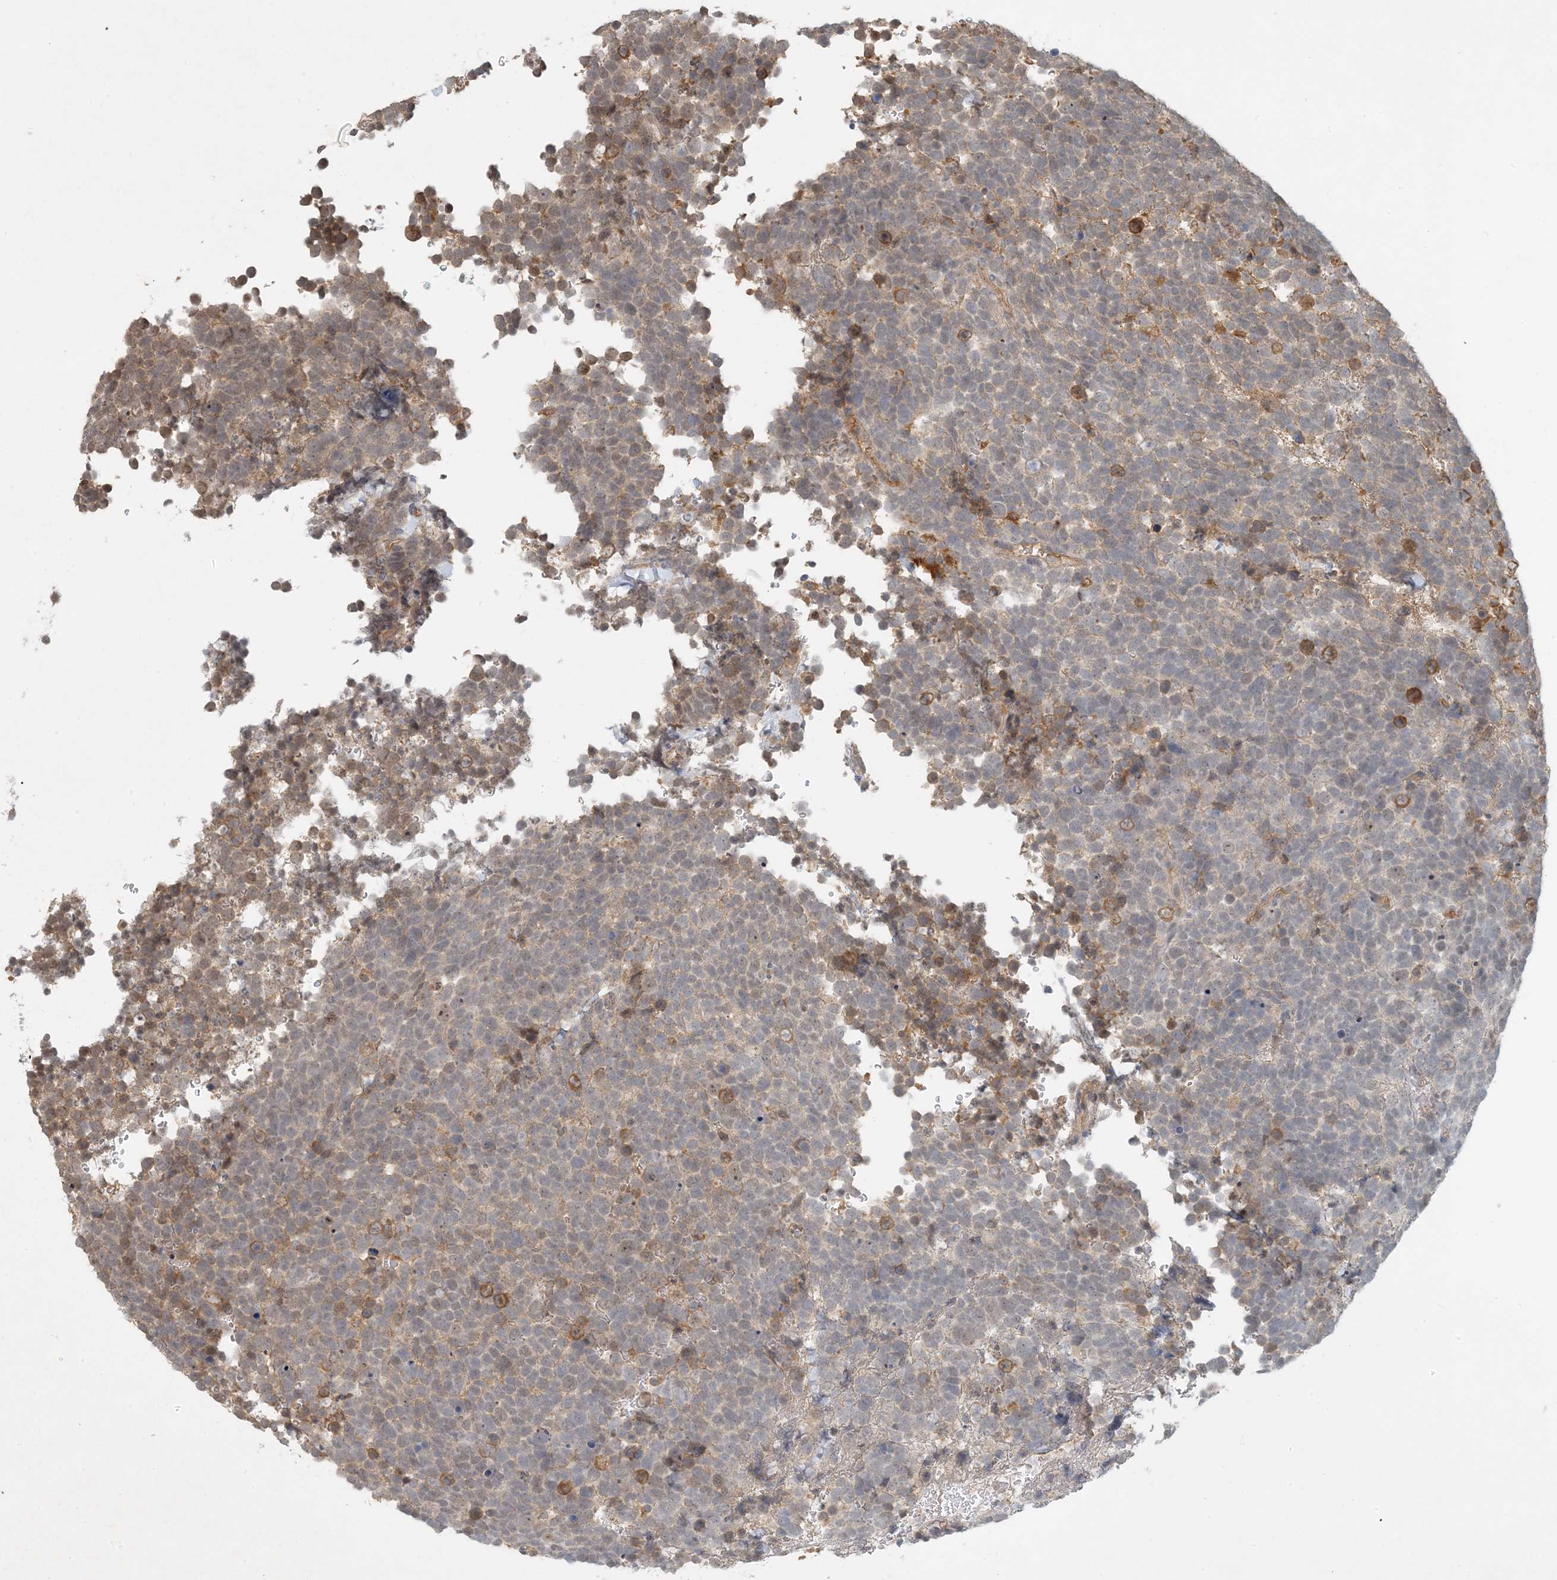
{"staining": {"intensity": "moderate", "quantity": "<25%", "location": "cytoplasmic/membranous"}, "tissue": "urothelial cancer", "cell_type": "Tumor cells", "image_type": "cancer", "snomed": [{"axis": "morphology", "description": "Urothelial carcinoma, High grade"}, {"axis": "topography", "description": "Urinary bladder"}], "caption": "Immunohistochemistry (IHC) photomicrograph of urothelial carcinoma (high-grade) stained for a protein (brown), which displays low levels of moderate cytoplasmic/membranous staining in about <25% of tumor cells.", "gene": "ZCCHC4", "patient": {"sex": "female", "age": 82}}